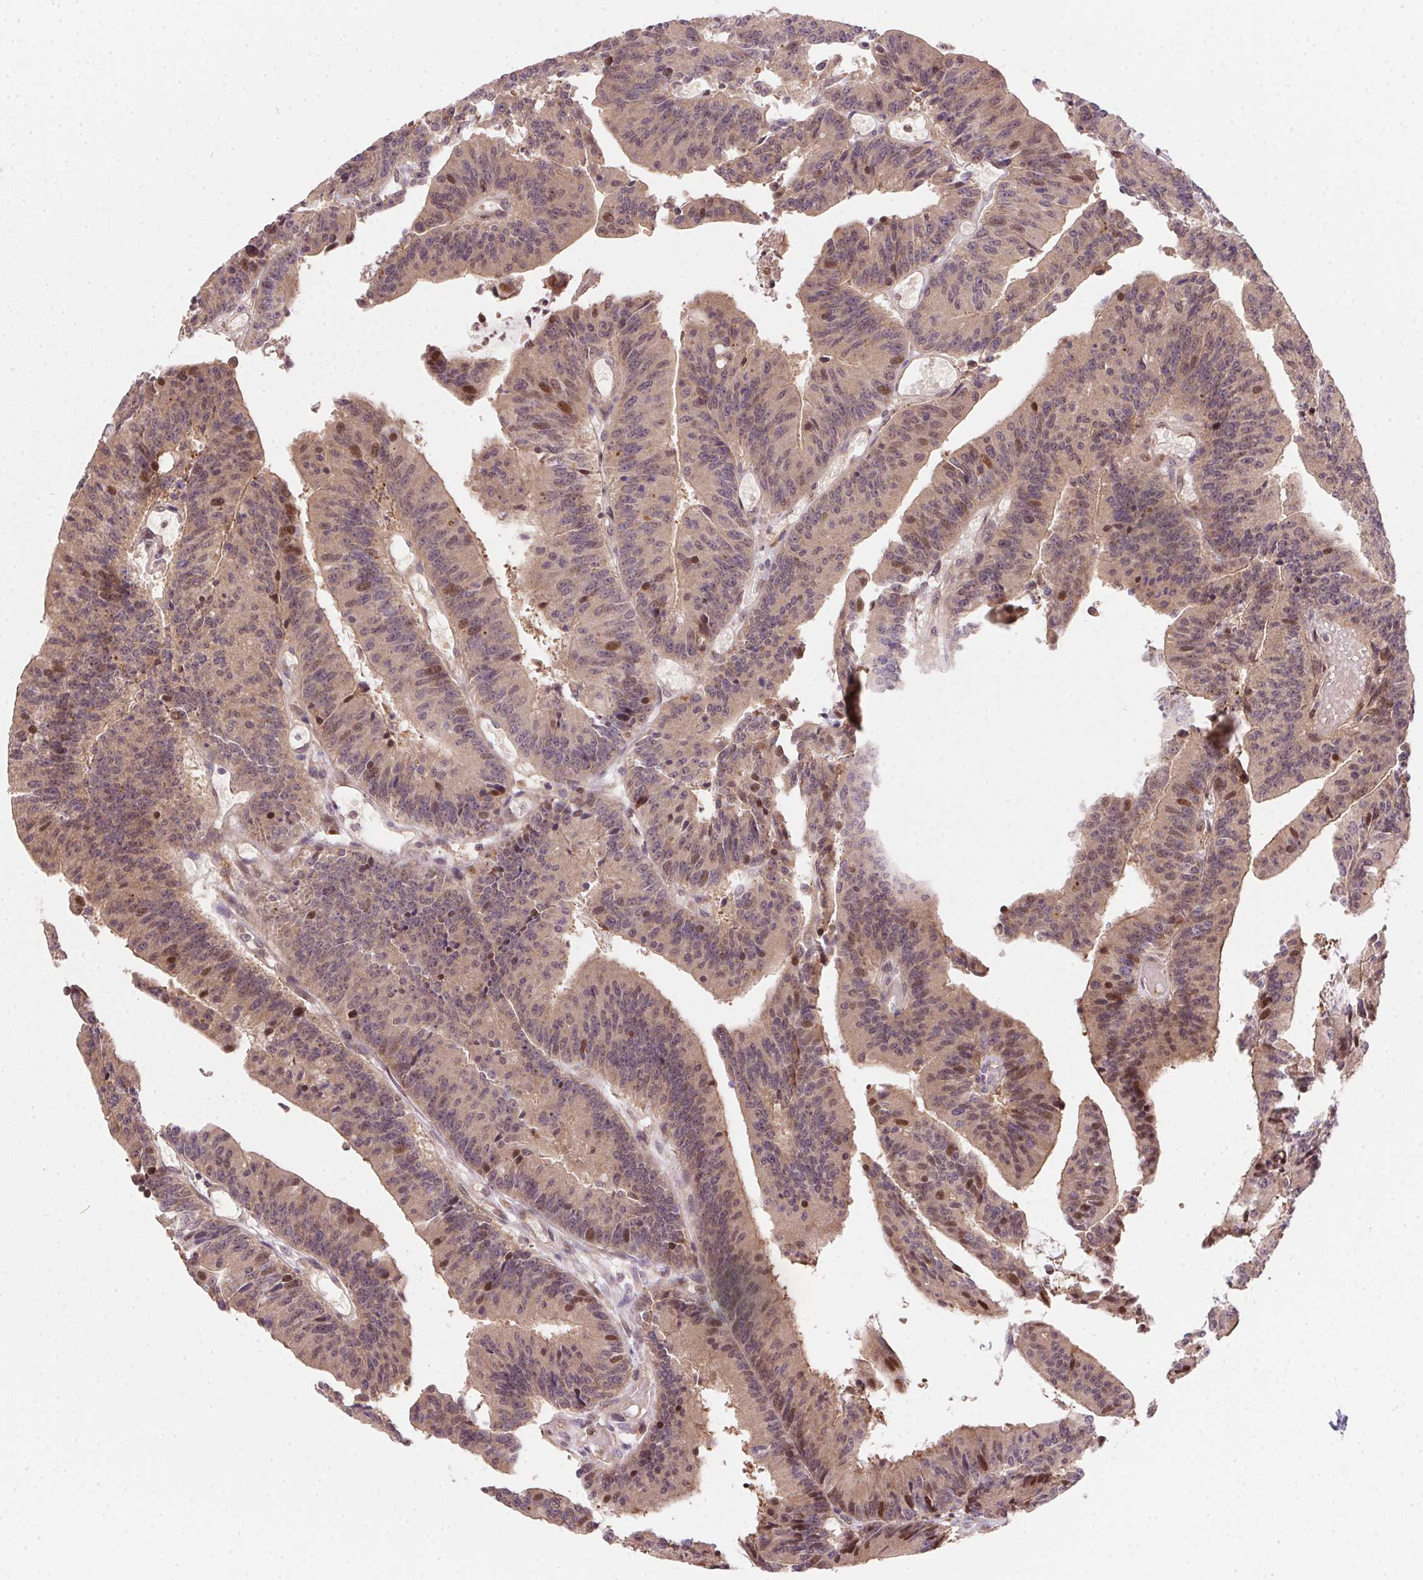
{"staining": {"intensity": "moderate", "quantity": ">75%", "location": "cytoplasmic/membranous,nuclear"}, "tissue": "colorectal cancer", "cell_type": "Tumor cells", "image_type": "cancer", "snomed": [{"axis": "morphology", "description": "Adenocarcinoma, NOS"}, {"axis": "topography", "description": "Colon"}], "caption": "Adenocarcinoma (colorectal) tissue displays moderate cytoplasmic/membranous and nuclear expression in about >75% of tumor cells", "gene": "NUDT16", "patient": {"sex": "female", "age": 78}}